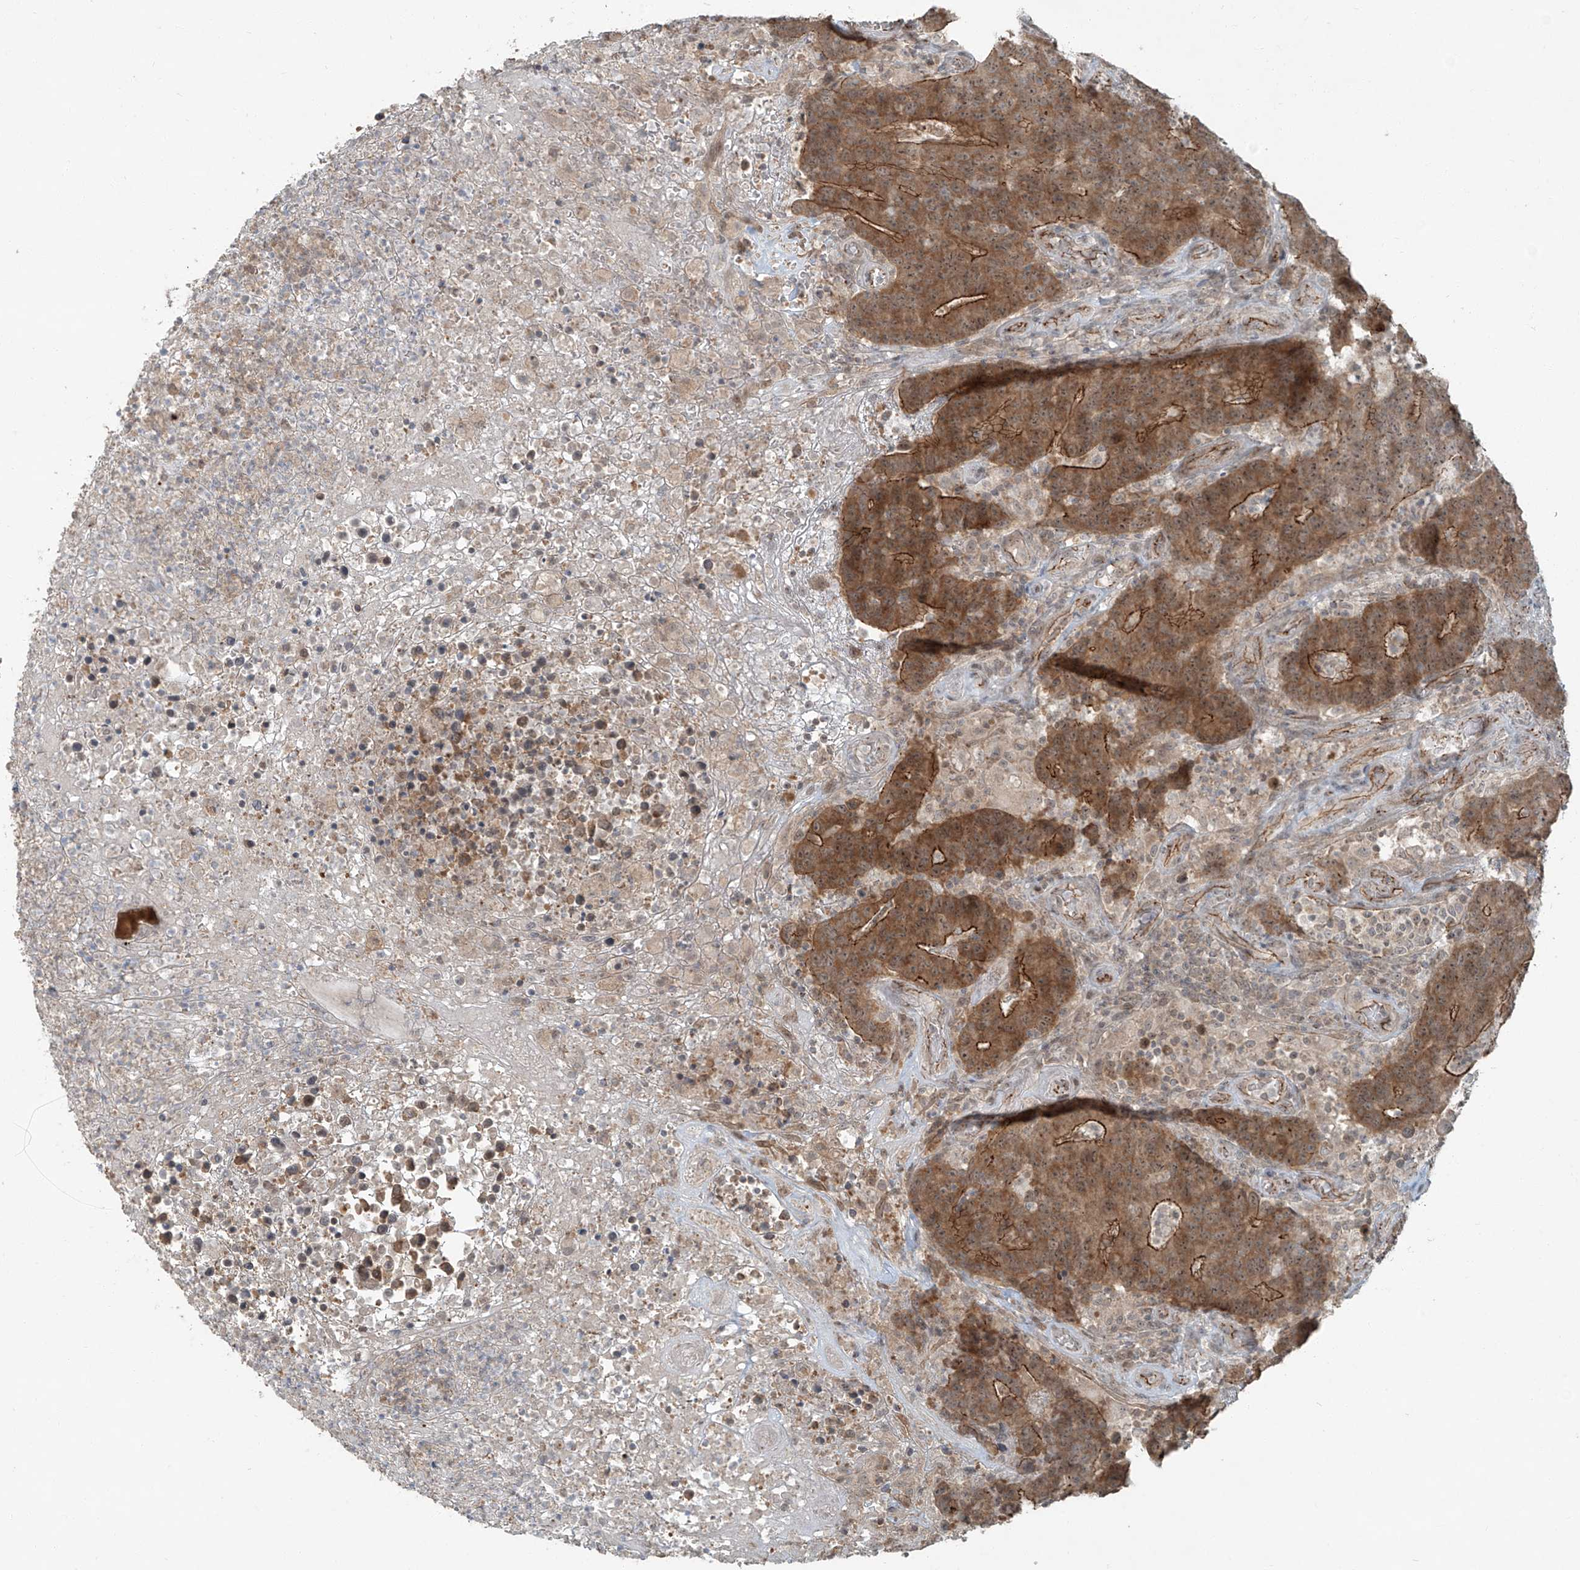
{"staining": {"intensity": "moderate", "quantity": ">75%", "location": "cytoplasmic/membranous"}, "tissue": "colorectal cancer", "cell_type": "Tumor cells", "image_type": "cancer", "snomed": [{"axis": "morphology", "description": "Normal tissue, NOS"}, {"axis": "morphology", "description": "Adenocarcinoma, NOS"}, {"axis": "topography", "description": "Colon"}], "caption": "Immunohistochemical staining of colorectal cancer (adenocarcinoma) displays medium levels of moderate cytoplasmic/membranous protein staining in approximately >75% of tumor cells.", "gene": "ZNF16", "patient": {"sex": "female", "age": 75}}